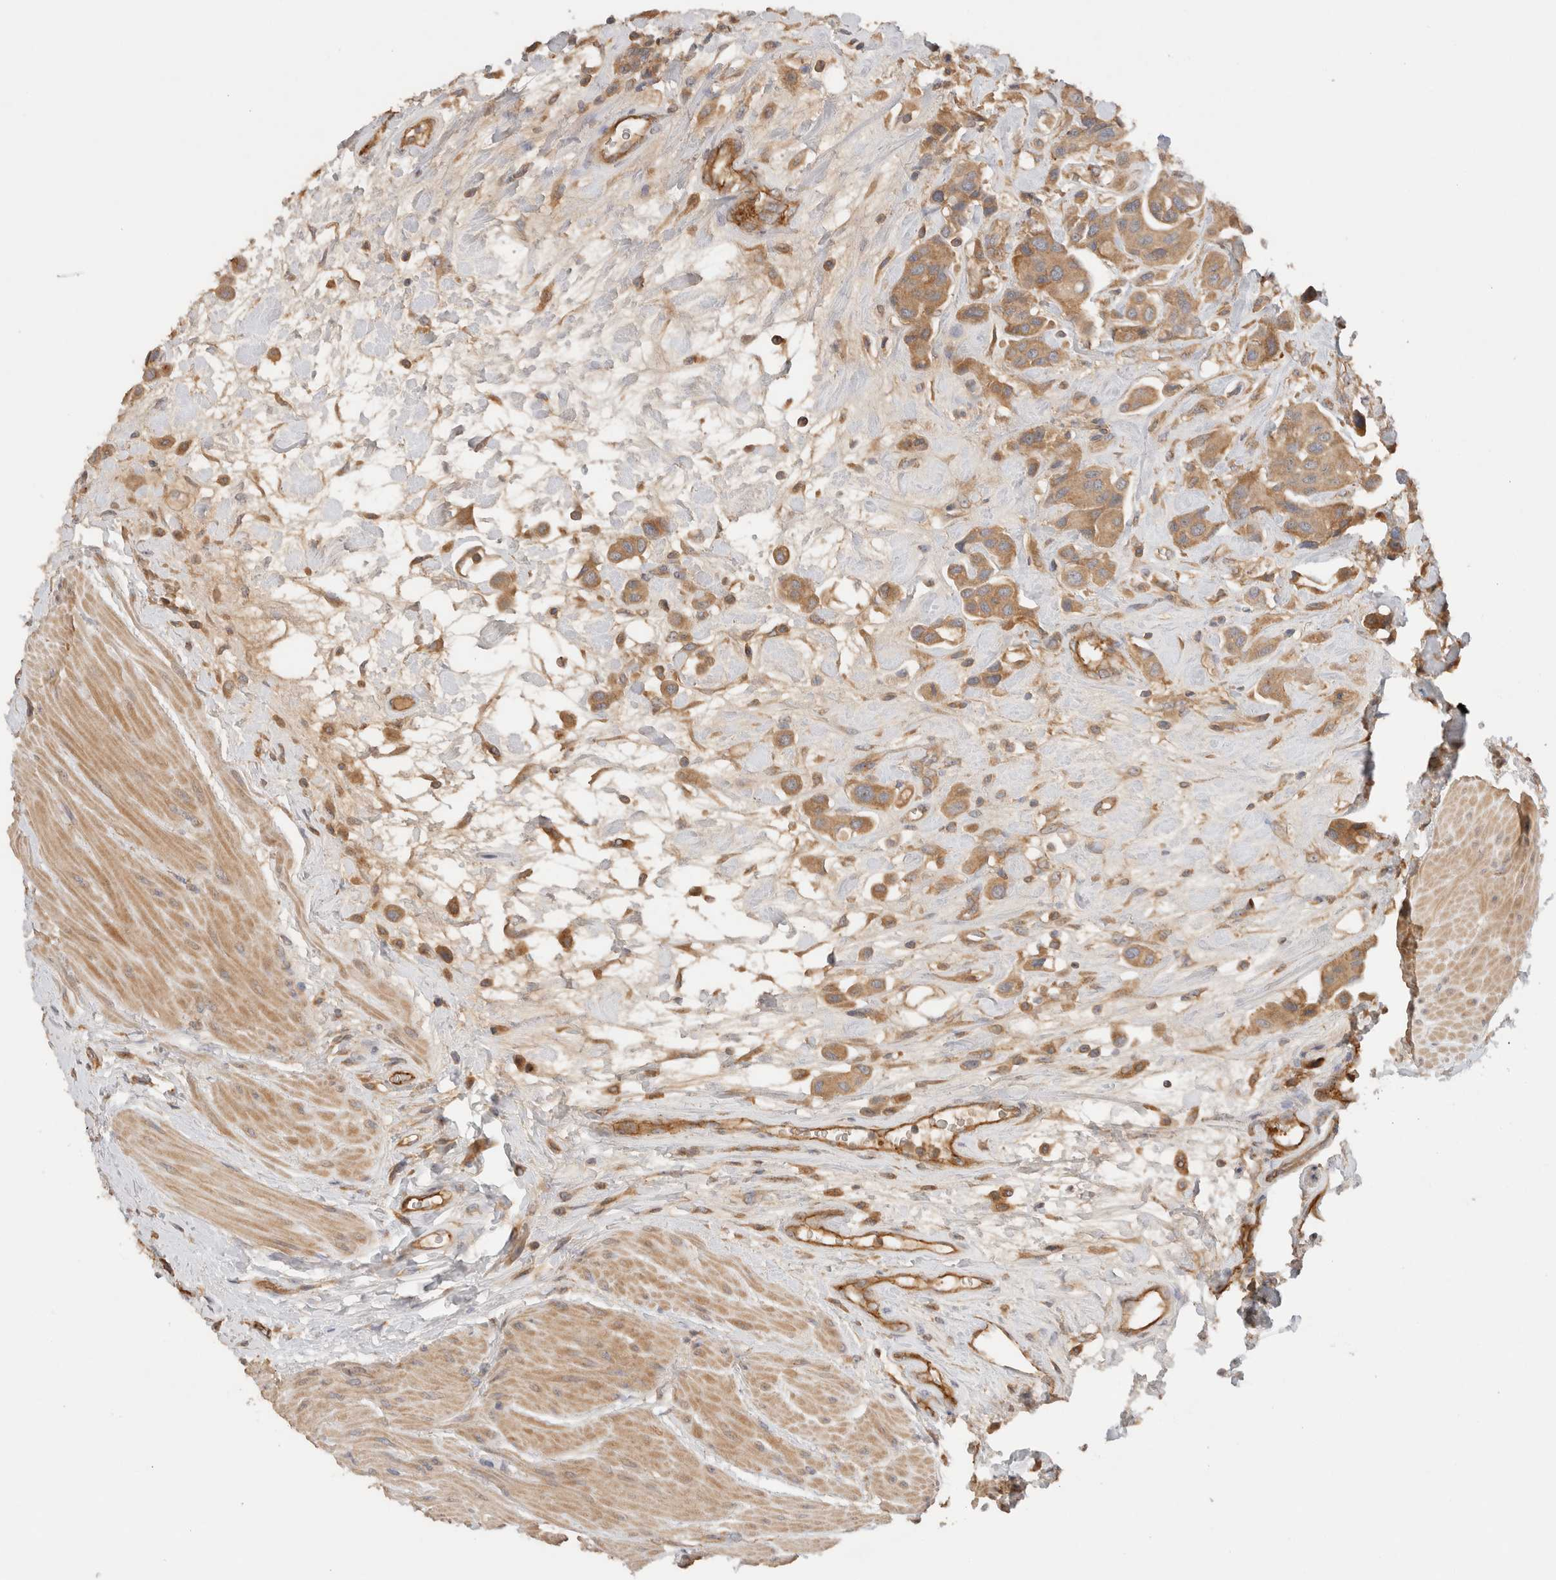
{"staining": {"intensity": "moderate", "quantity": ">75%", "location": "cytoplasmic/membranous"}, "tissue": "urothelial cancer", "cell_type": "Tumor cells", "image_type": "cancer", "snomed": [{"axis": "morphology", "description": "Urothelial carcinoma, High grade"}, {"axis": "topography", "description": "Urinary bladder"}], "caption": "Human urothelial cancer stained for a protein (brown) shows moderate cytoplasmic/membranous positive expression in approximately >75% of tumor cells.", "gene": "SGK3", "patient": {"sex": "male", "age": 50}}